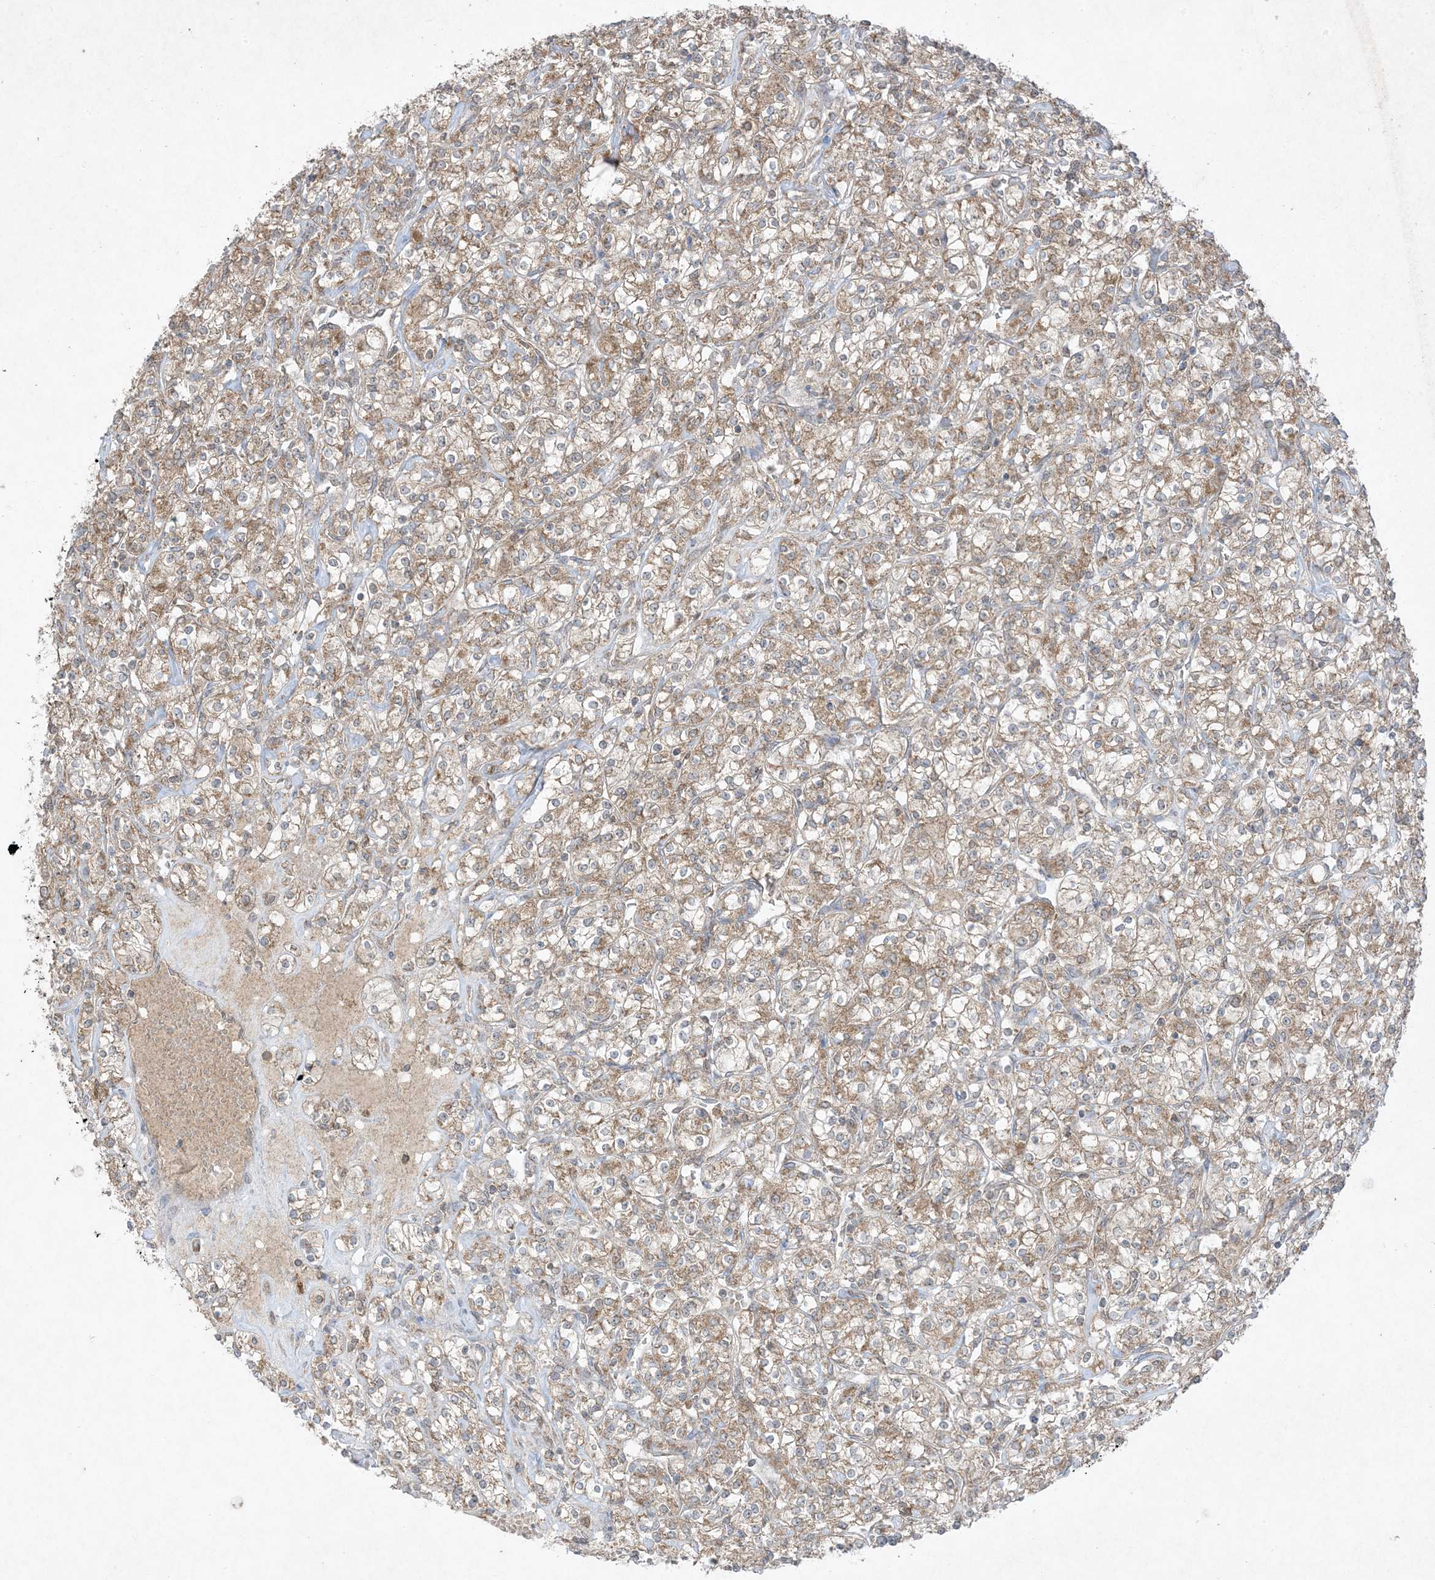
{"staining": {"intensity": "moderate", "quantity": ">75%", "location": "cytoplasmic/membranous"}, "tissue": "renal cancer", "cell_type": "Tumor cells", "image_type": "cancer", "snomed": [{"axis": "morphology", "description": "Adenocarcinoma, NOS"}, {"axis": "topography", "description": "Kidney"}], "caption": "A medium amount of moderate cytoplasmic/membranous expression is appreciated in about >75% of tumor cells in adenocarcinoma (renal) tissue. (brown staining indicates protein expression, while blue staining denotes nuclei).", "gene": "UBE2C", "patient": {"sex": "male", "age": 77}}